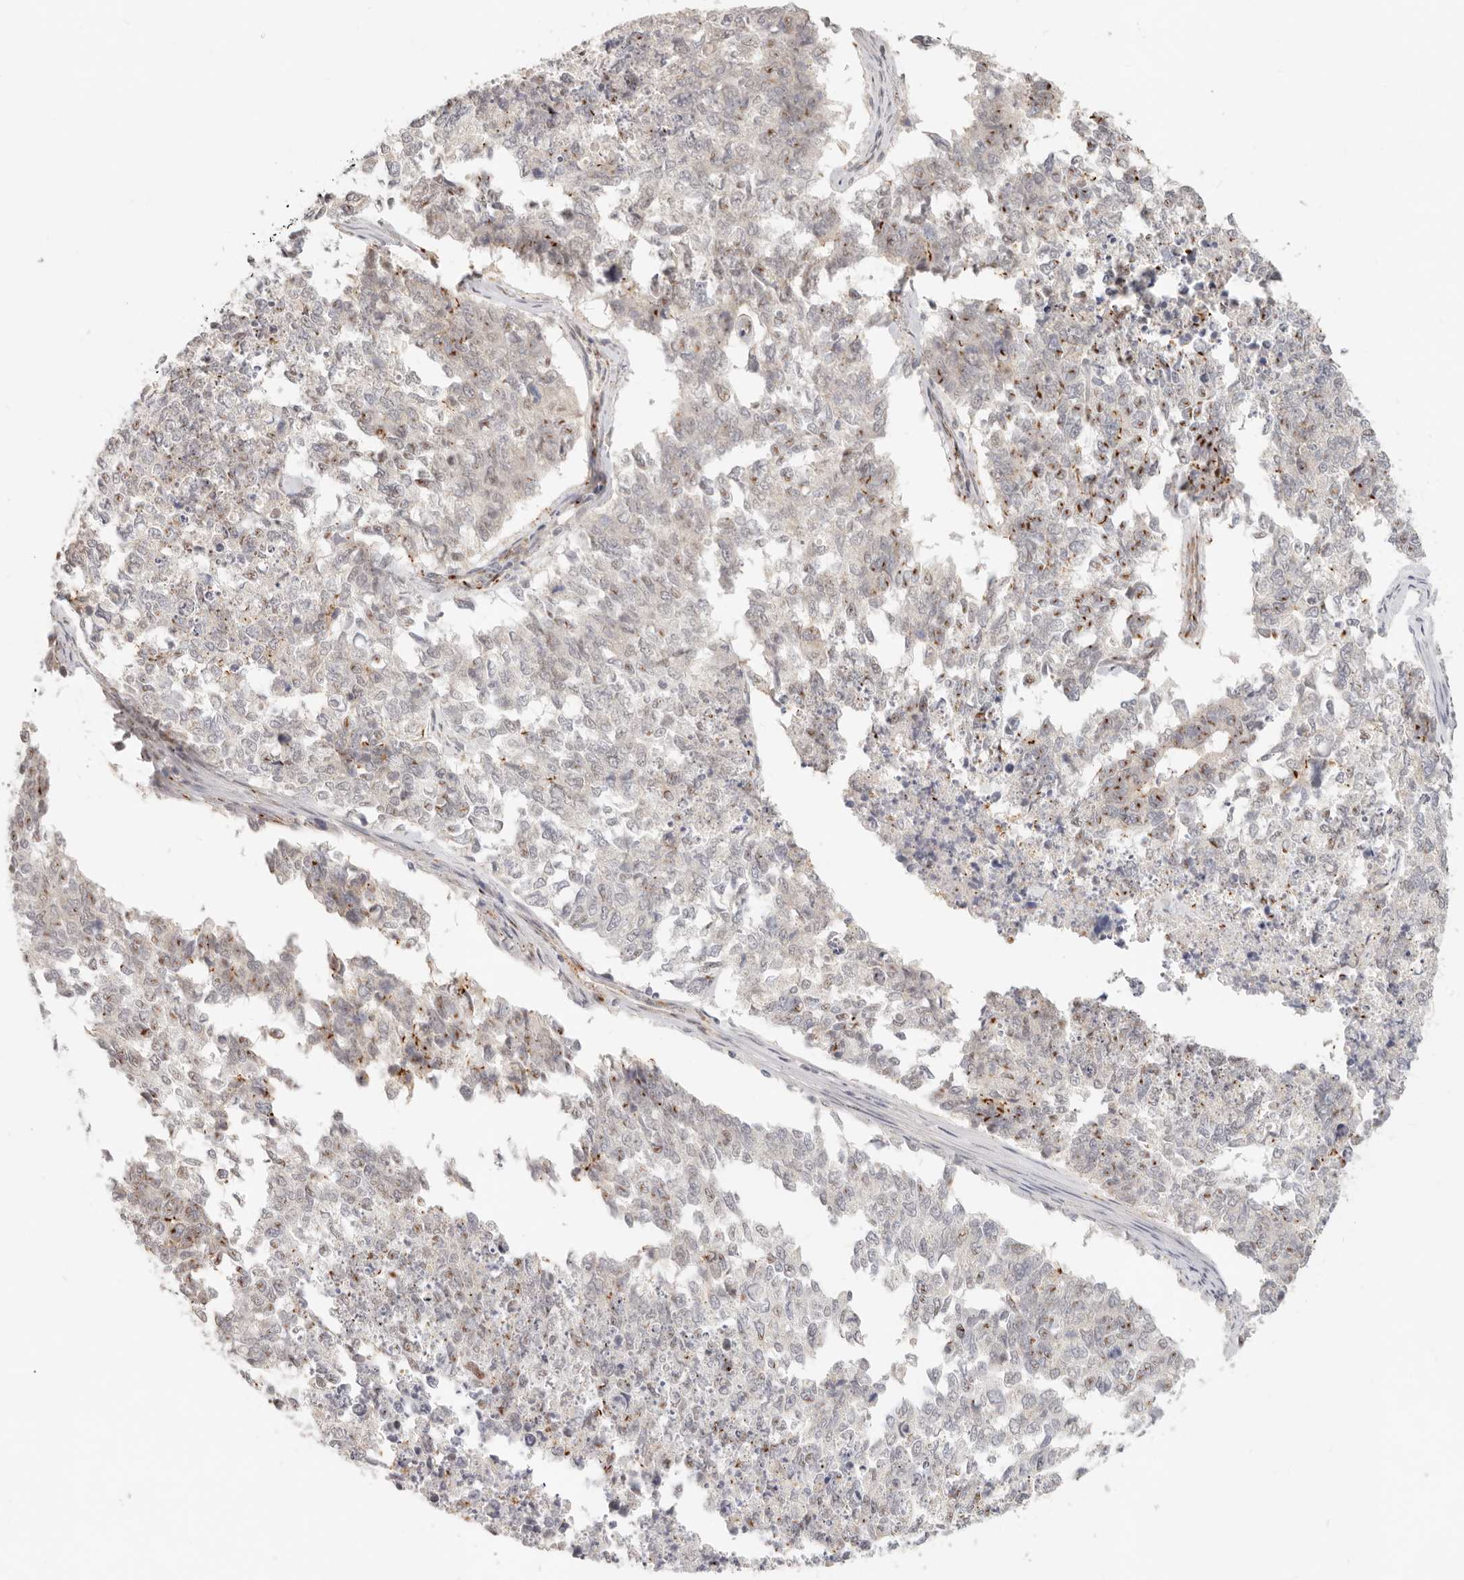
{"staining": {"intensity": "moderate", "quantity": "<25%", "location": "cytoplasmic/membranous,nuclear"}, "tissue": "cervical cancer", "cell_type": "Tumor cells", "image_type": "cancer", "snomed": [{"axis": "morphology", "description": "Squamous cell carcinoma, NOS"}, {"axis": "topography", "description": "Cervix"}], "caption": "Immunohistochemical staining of human cervical cancer (squamous cell carcinoma) exhibits low levels of moderate cytoplasmic/membranous and nuclear protein positivity in about <25% of tumor cells.", "gene": "SASS6", "patient": {"sex": "female", "age": 63}}